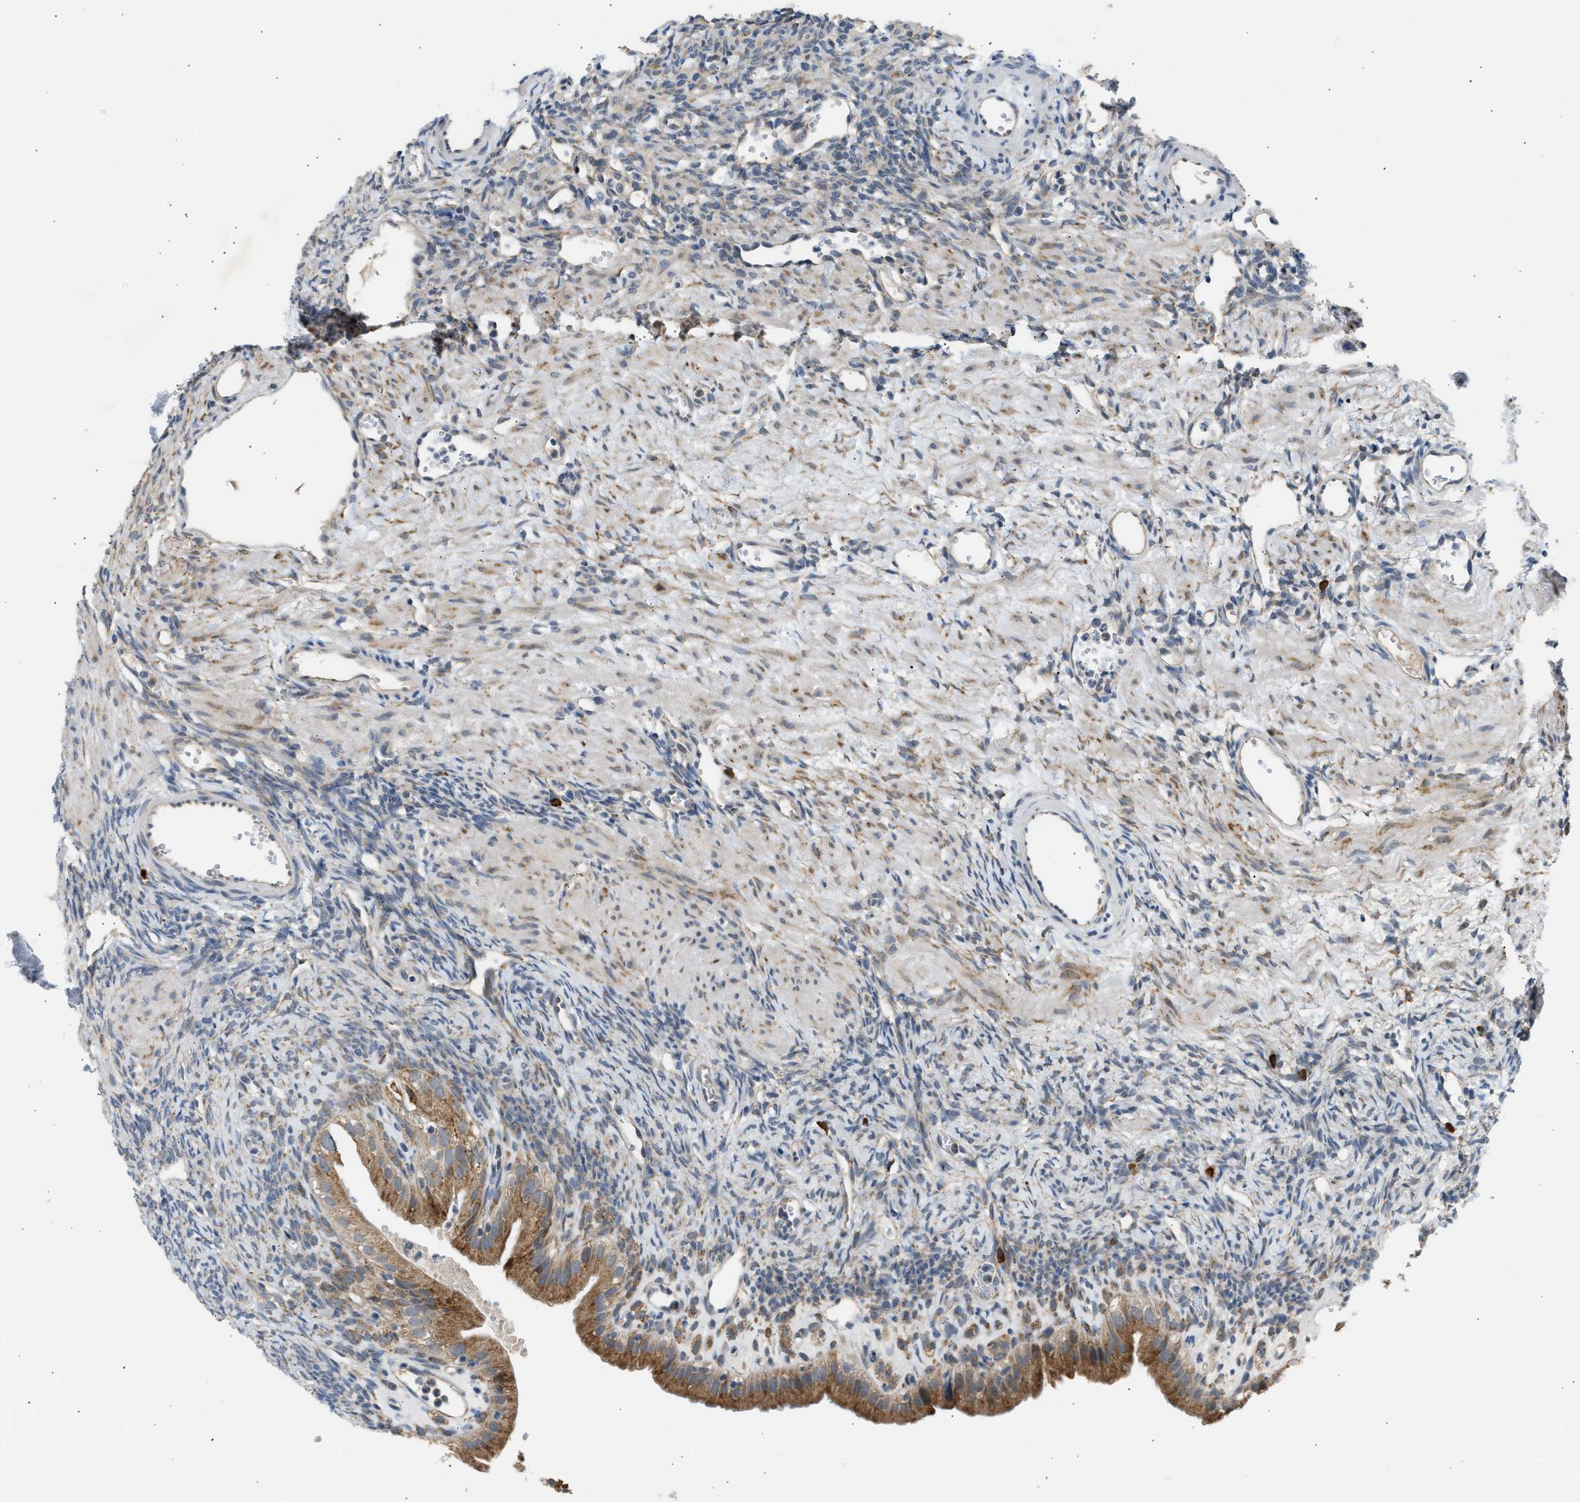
{"staining": {"intensity": "weak", "quantity": ">75%", "location": "cytoplasmic/membranous"}, "tissue": "ovary", "cell_type": "Follicle cells", "image_type": "normal", "snomed": [{"axis": "morphology", "description": "Normal tissue, NOS"}, {"axis": "topography", "description": "Ovary"}], "caption": "A micrograph of ovary stained for a protein displays weak cytoplasmic/membranous brown staining in follicle cells. Using DAB (brown) and hematoxylin (blue) stains, captured at high magnification using brightfield microscopy.", "gene": "KCNC2", "patient": {"sex": "female", "age": 33}}